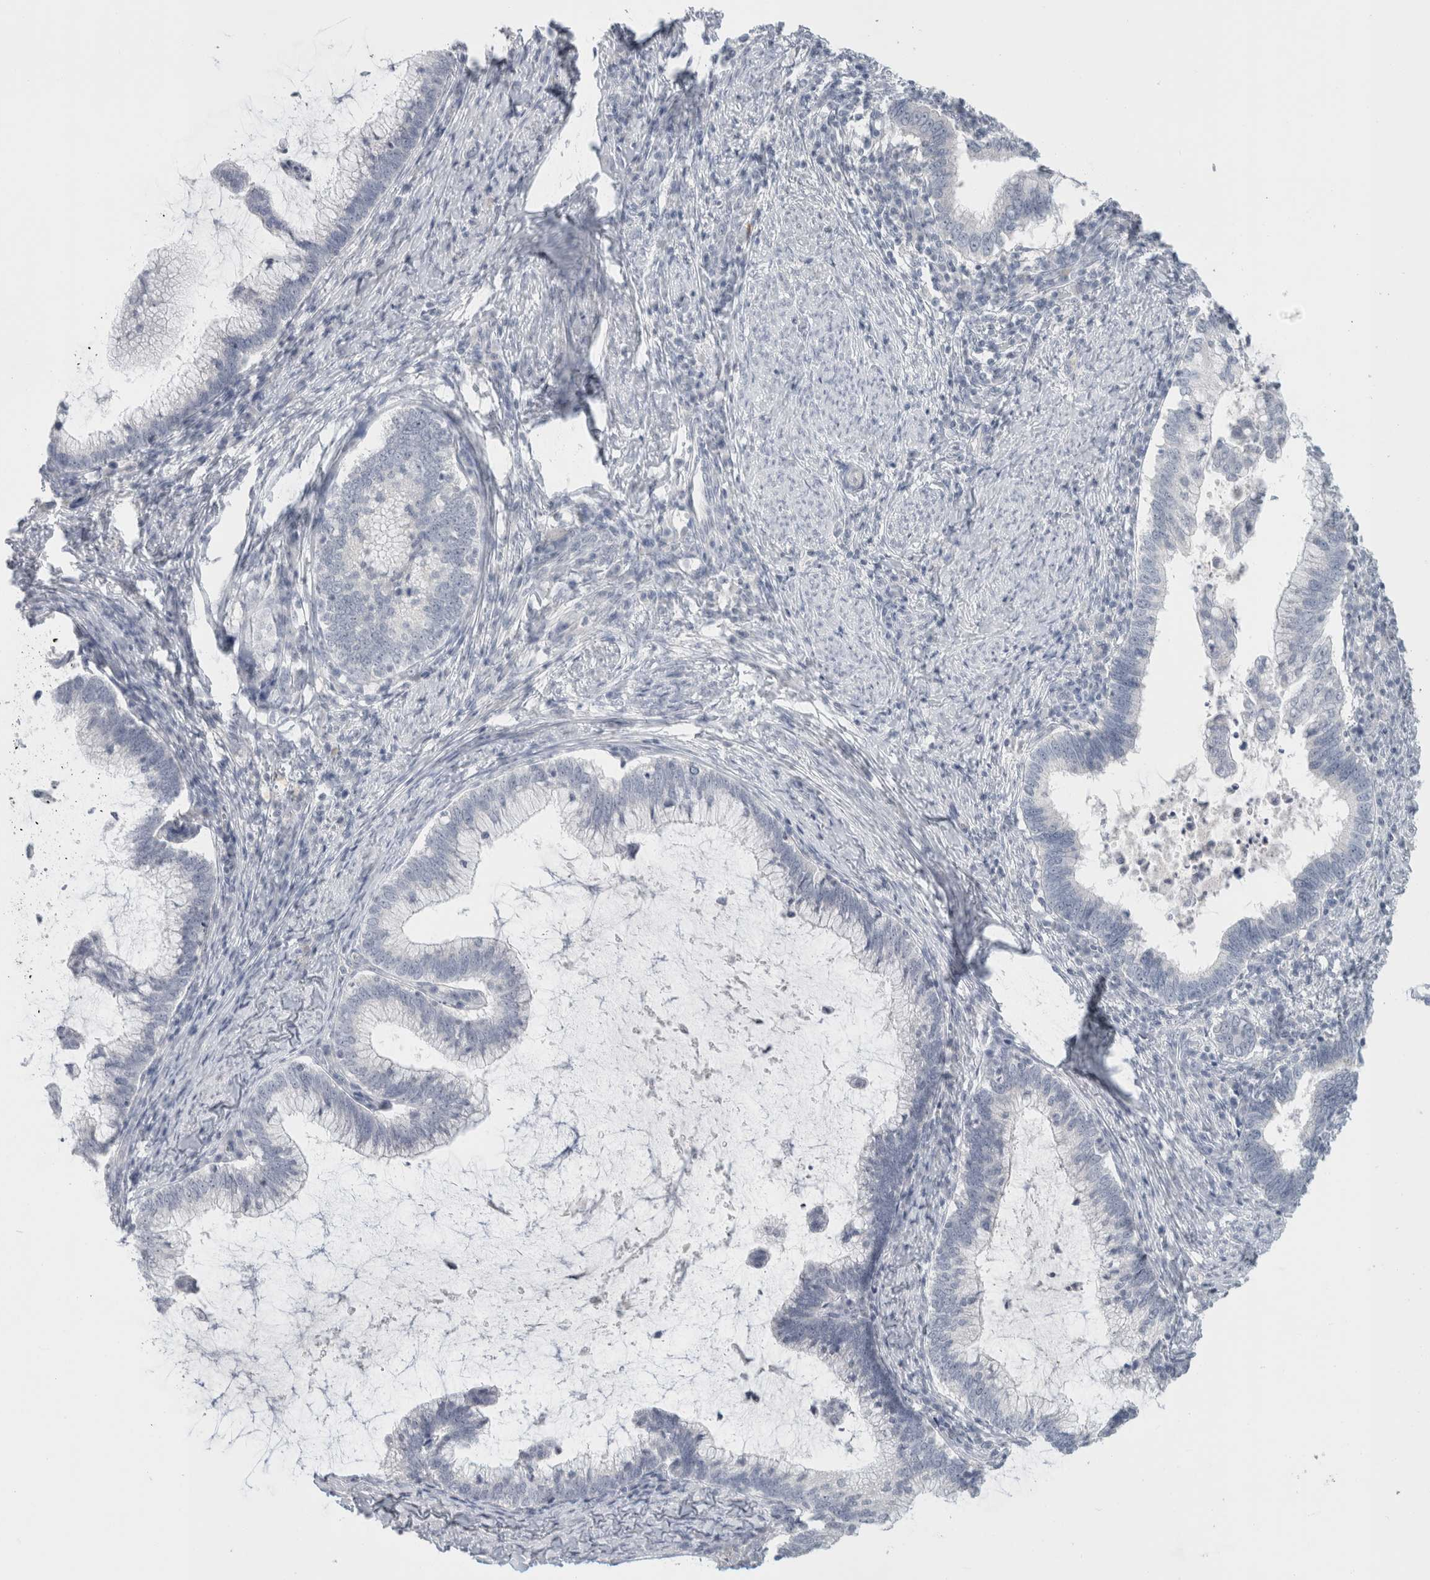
{"staining": {"intensity": "negative", "quantity": "none", "location": "none"}, "tissue": "cervical cancer", "cell_type": "Tumor cells", "image_type": "cancer", "snomed": [{"axis": "morphology", "description": "Adenocarcinoma, NOS"}, {"axis": "topography", "description": "Cervix"}], "caption": "This is an IHC histopathology image of human adenocarcinoma (cervical). There is no staining in tumor cells.", "gene": "FMR1NB", "patient": {"sex": "female", "age": 36}}